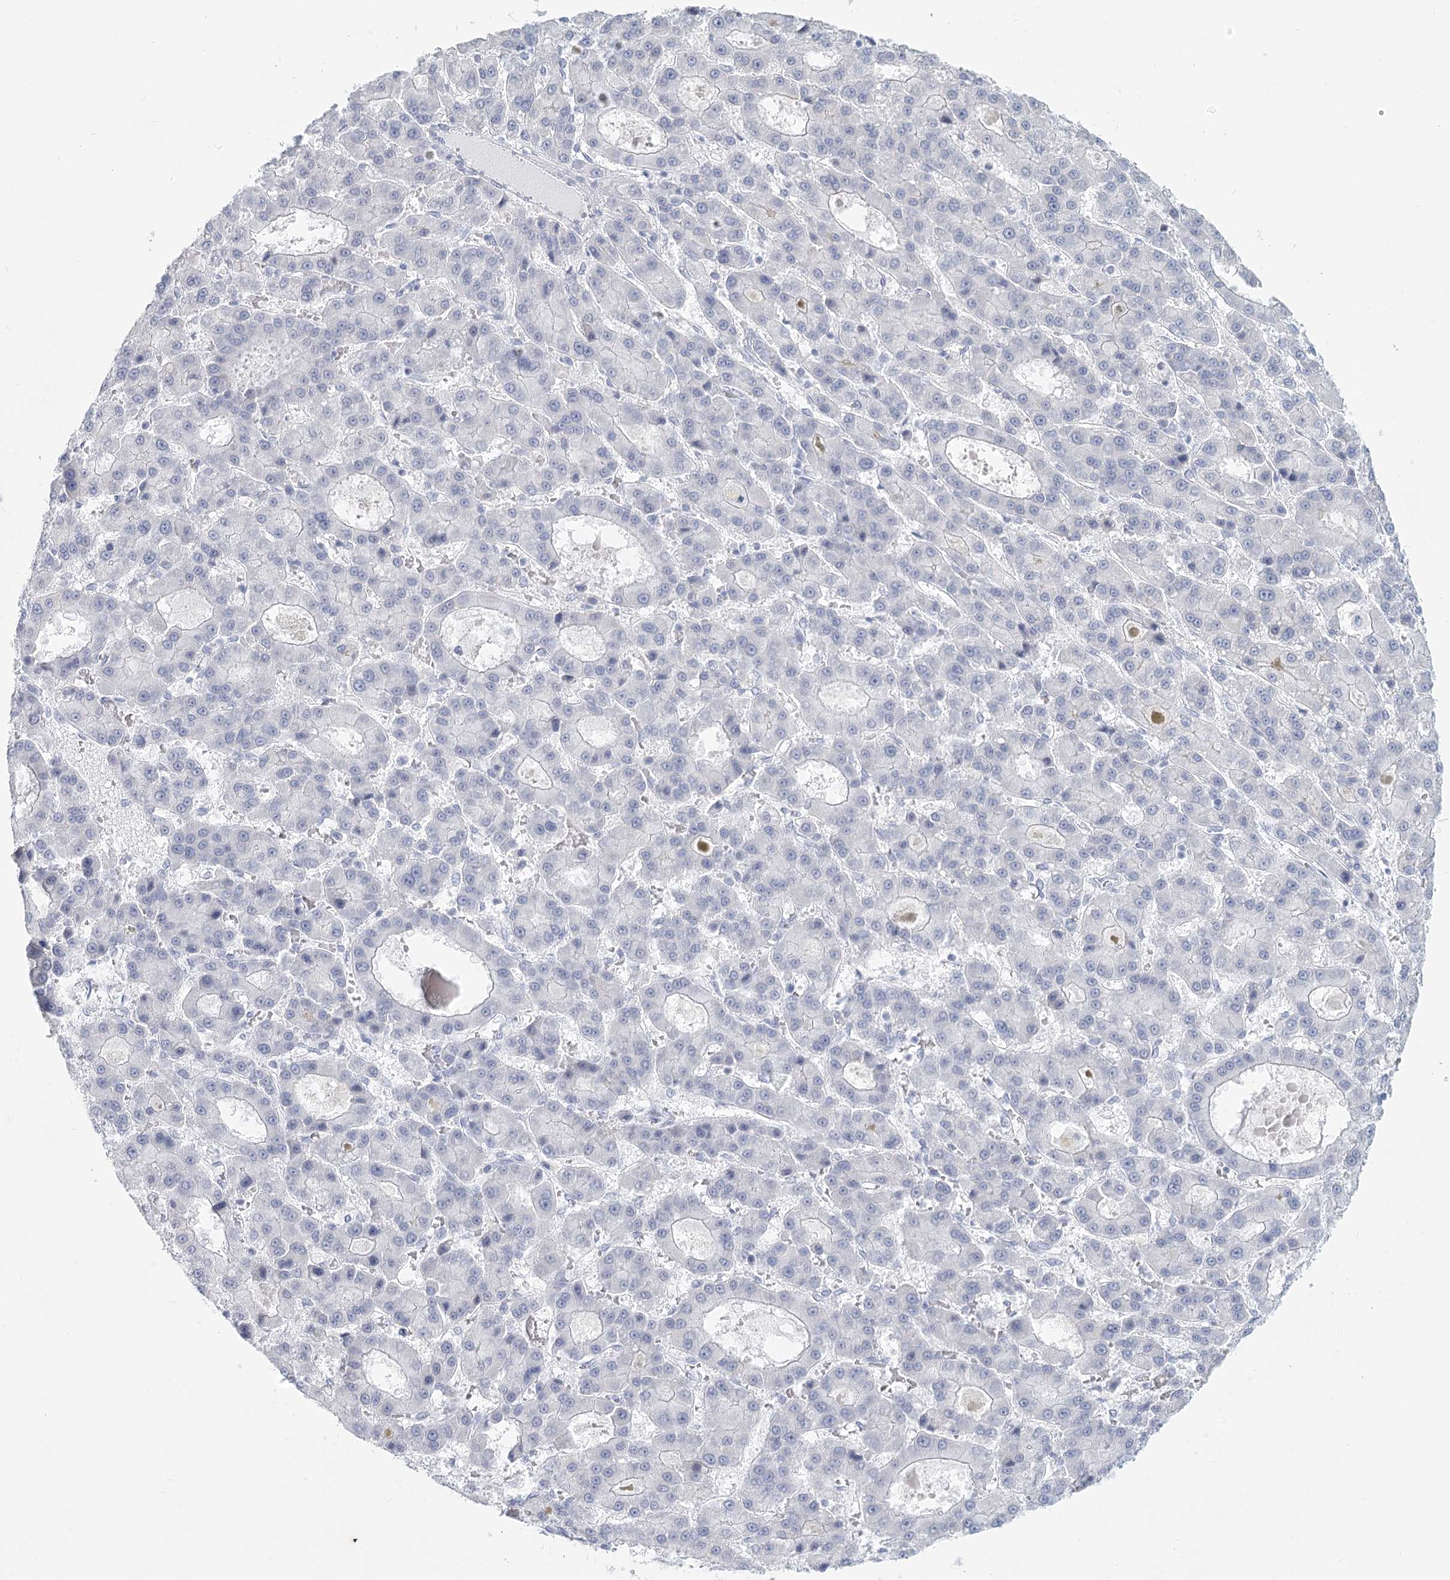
{"staining": {"intensity": "negative", "quantity": "none", "location": "none"}, "tissue": "liver cancer", "cell_type": "Tumor cells", "image_type": "cancer", "snomed": [{"axis": "morphology", "description": "Carcinoma, Hepatocellular, NOS"}, {"axis": "topography", "description": "Liver"}], "caption": "Hepatocellular carcinoma (liver) stained for a protein using immunohistochemistry (IHC) demonstrates no staining tumor cells.", "gene": "WNT8B", "patient": {"sex": "male", "age": 70}}